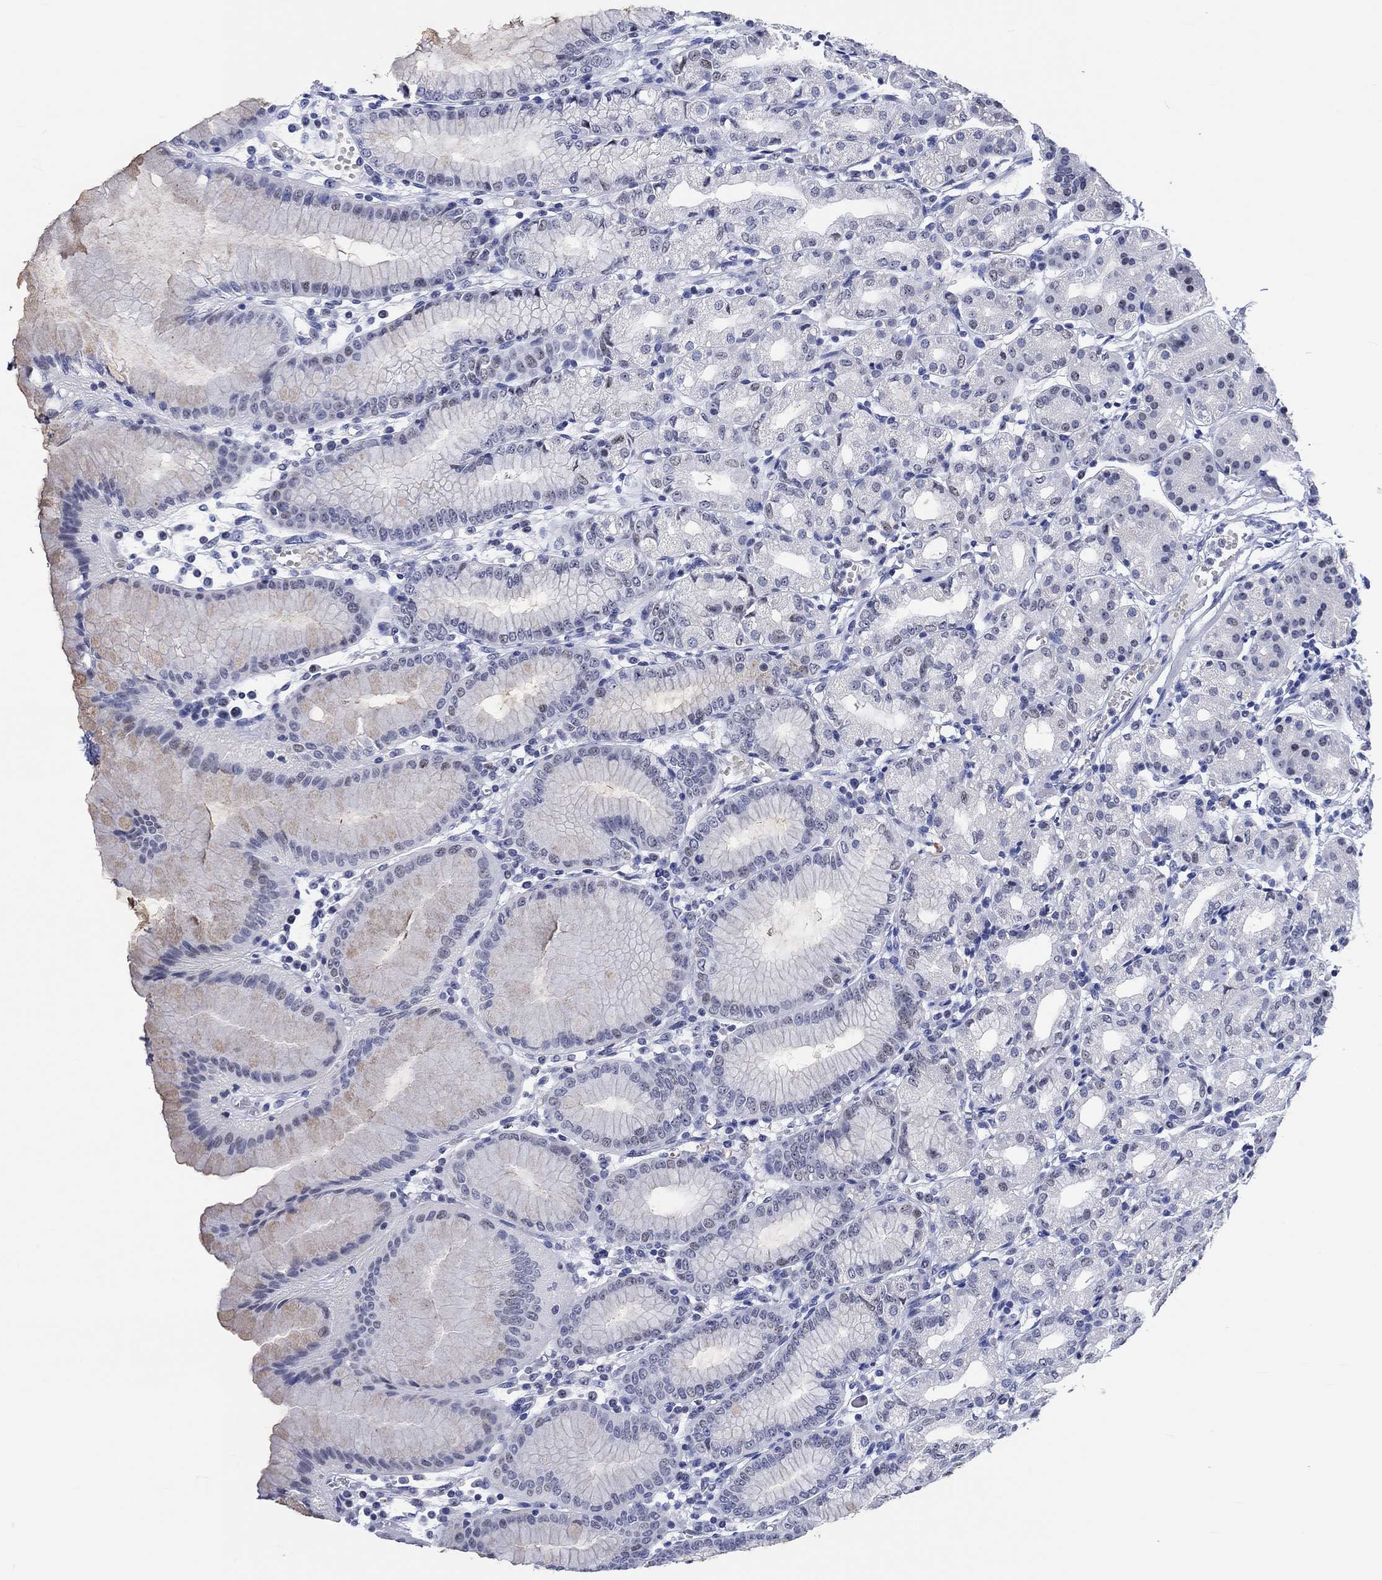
{"staining": {"intensity": "strong", "quantity": "25%-75%", "location": "nuclear"}, "tissue": "stomach", "cell_type": "Glandular cells", "image_type": "normal", "snomed": [{"axis": "morphology", "description": "Normal tissue, NOS"}, {"axis": "topography", "description": "Skeletal muscle"}, {"axis": "topography", "description": "Stomach"}], "caption": "Protein staining of normal stomach shows strong nuclear staining in about 25%-75% of glandular cells. (Brightfield microscopy of DAB IHC at high magnification).", "gene": "ZNF446", "patient": {"sex": "female", "age": 57}}